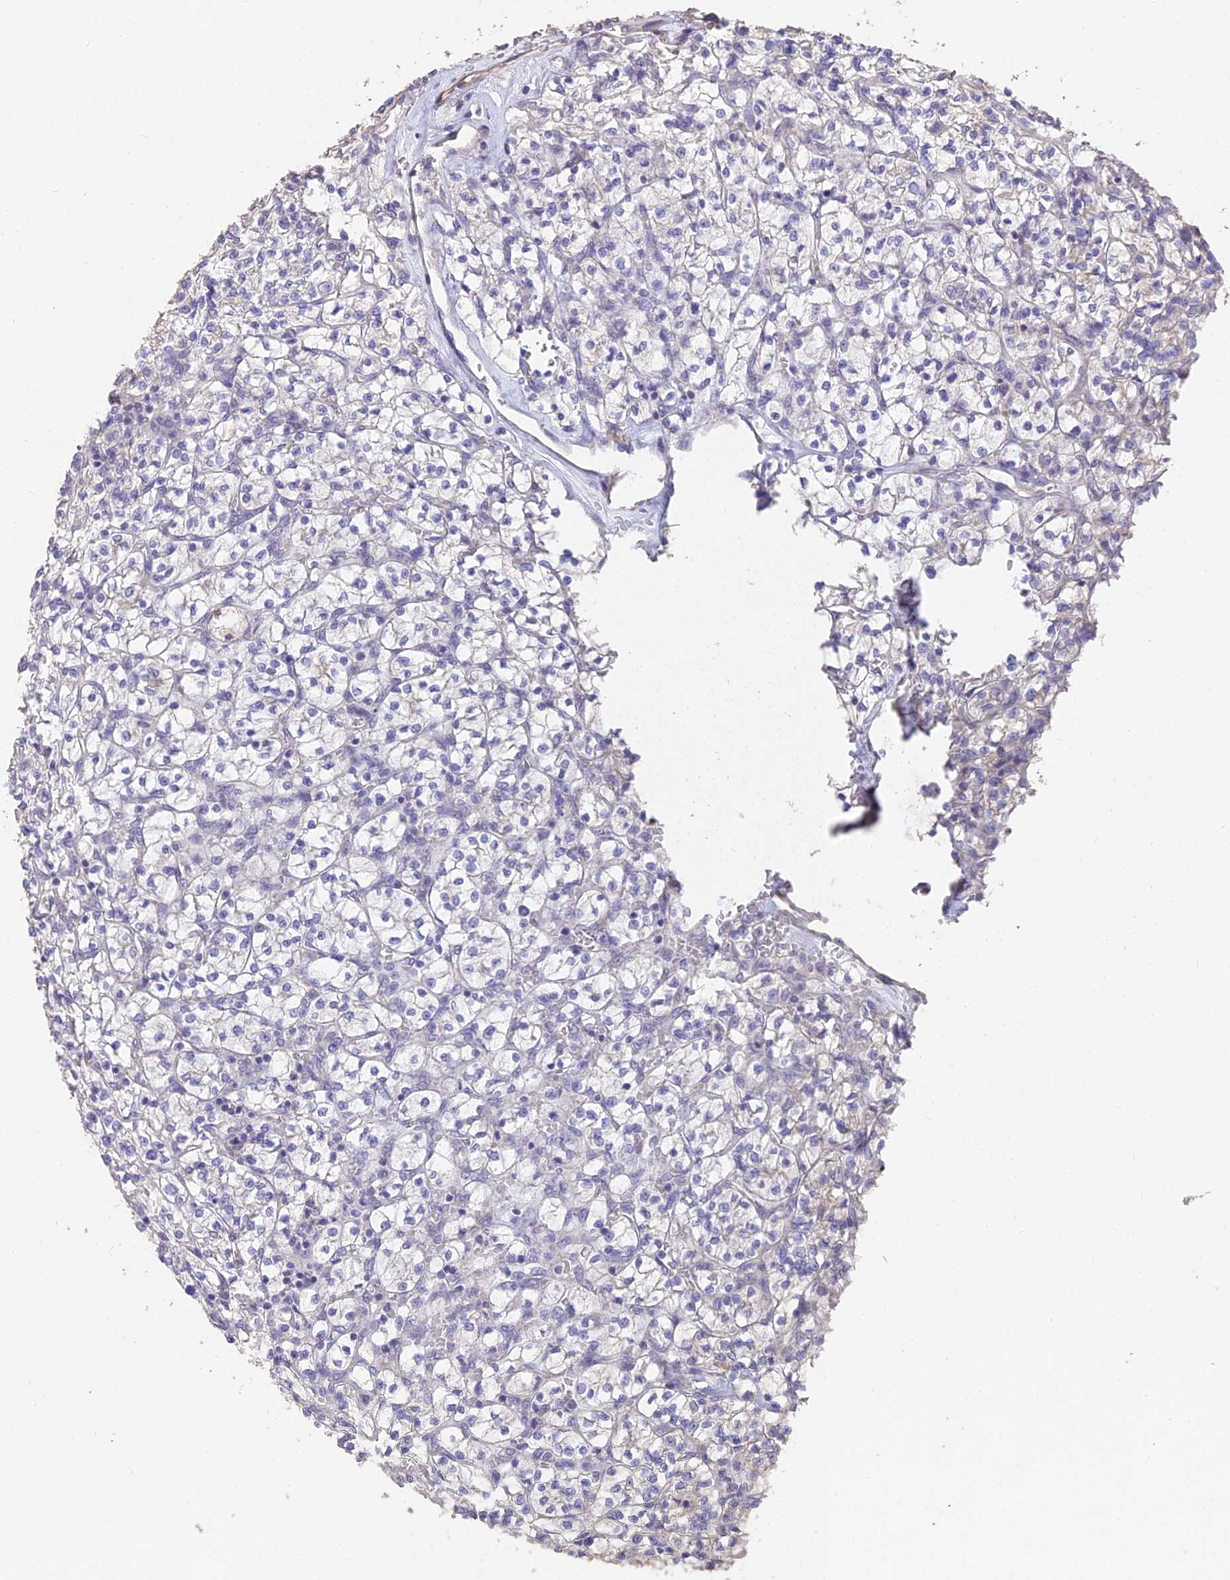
{"staining": {"intensity": "negative", "quantity": "none", "location": "none"}, "tissue": "renal cancer", "cell_type": "Tumor cells", "image_type": "cancer", "snomed": [{"axis": "morphology", "description": "Adenocarcinoma, NOS"}, {"axis": "topography", "description": "Kidney"}], "caption": "High magnification brightfield microscopy of renal adenocarcinoma stained with DAB (brown) and counterstained with hematoxylin (blue): tumor cells show no significant positivity.", "gene": "FAM168B", "patient": {"sex": "female", "age": 64}}